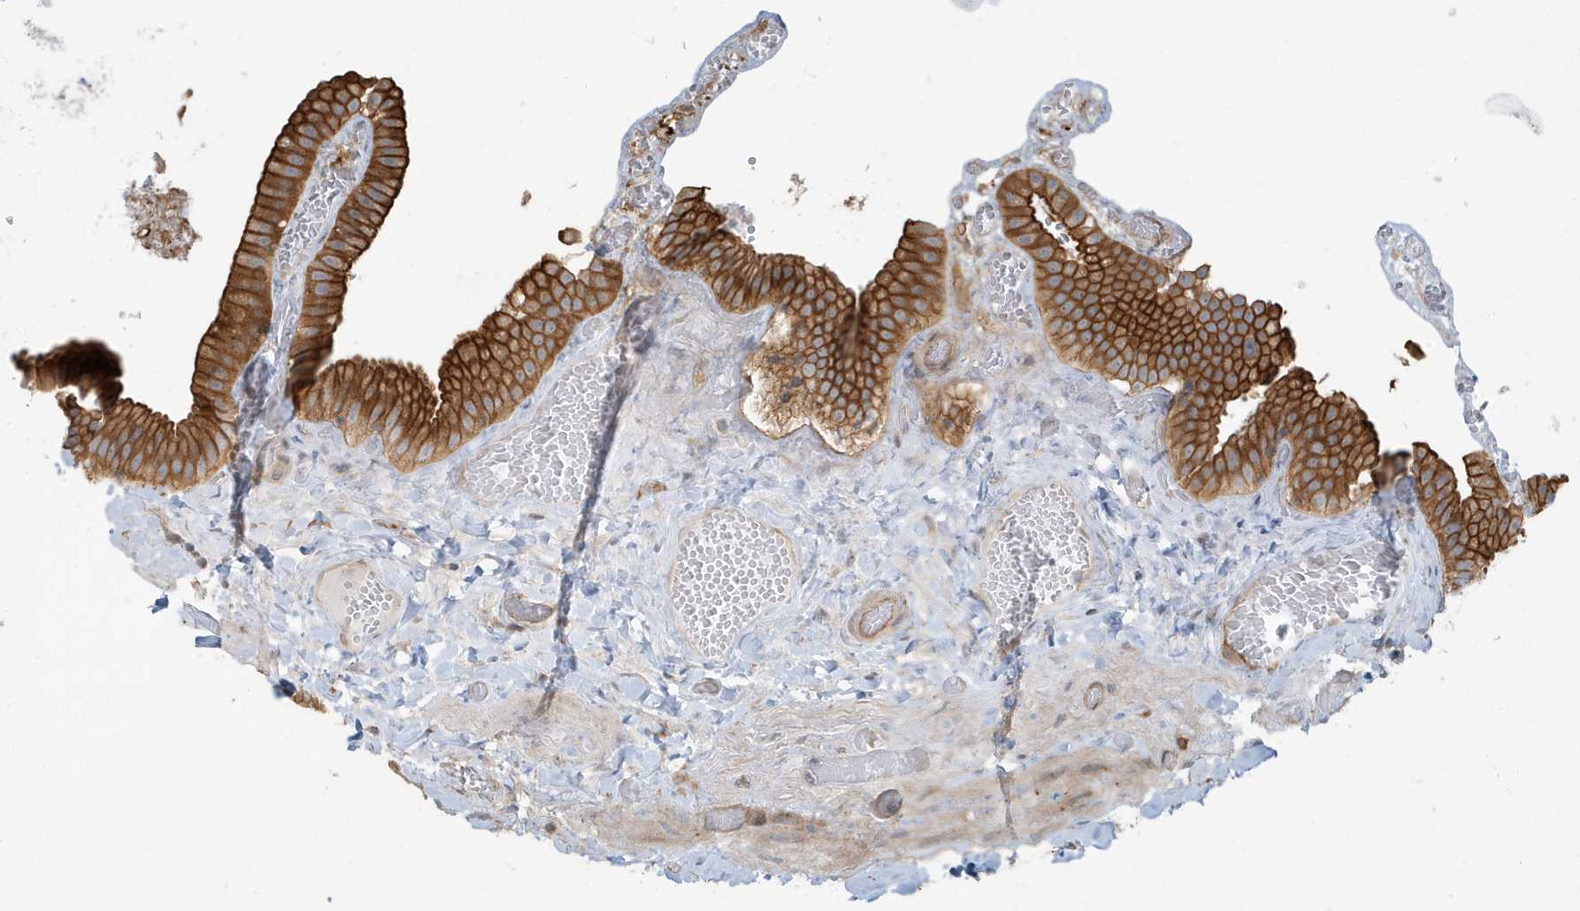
{"staining": {"intensity": "strong", "quantity": ">75%", "location": "cytoplasmic/membranous"}, "tissue": "gallbladder", "cell_type": "Glandular cells", "image_type": "normal", "snomed": [{"axis": "morphology", "description": "Normal tissue, NOS"}, {"axis": "topography", "description": "Gallbladder"}], "caption": "A high amount of strong cytoplasmic/membranous staining is present in about >75% of glandular cells in benign gallbladder. The protein of interest is stained brown, and the nuclei are stained in blue (DAB IHC with brightfield microscopy, high magnification).", "gene": "ATP23", "patient": {"sex": "female", "age": 64}}